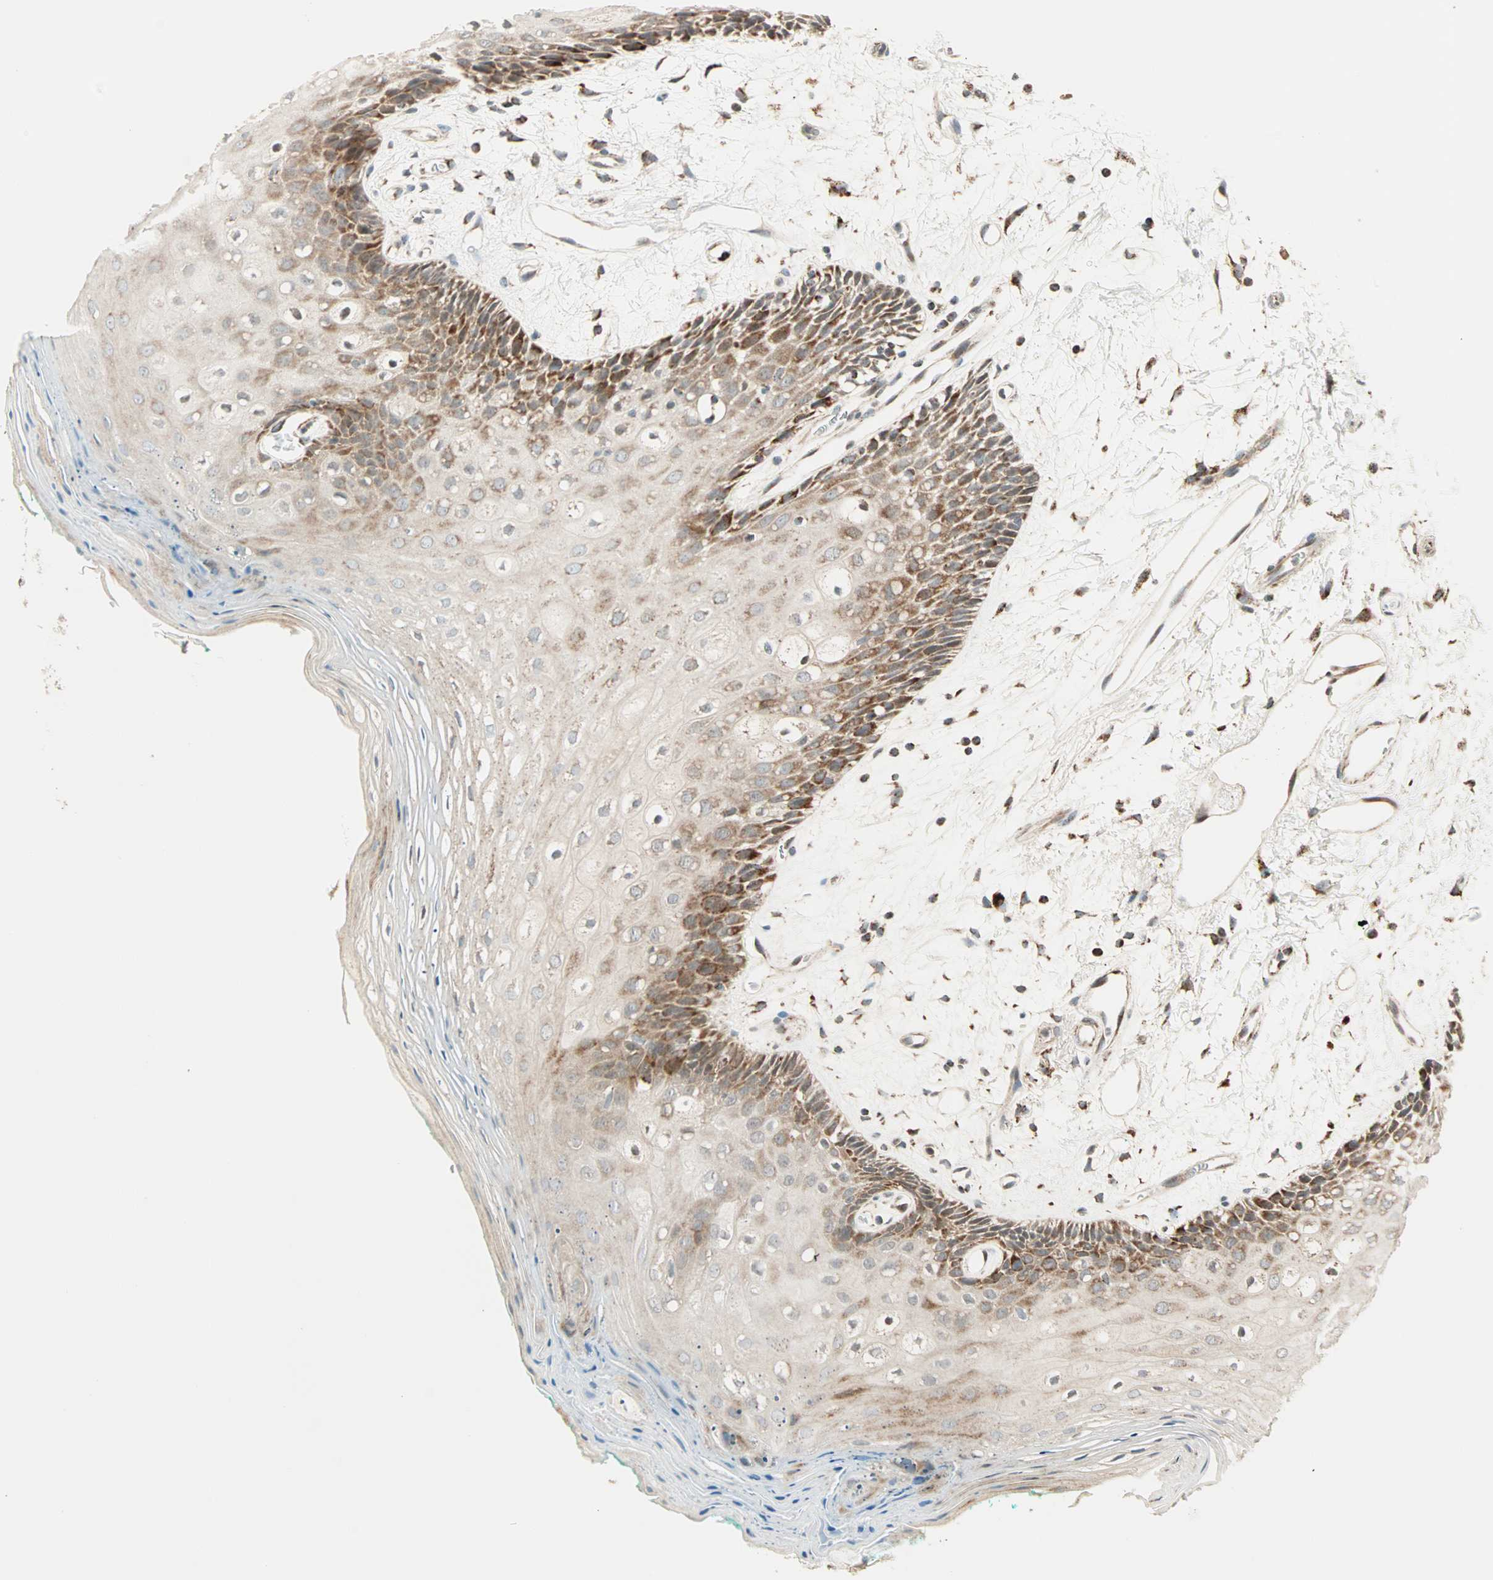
{"staining": {"intensity": "moderate", "quantity": "25%-75%", "location": "cytoplasmic/membranous"}, "tissue": "oral mucosa", "cell_type": "Squamous epithelial cells", "image_type": "normal", "snomed": [{"axis": "morphology", "description": "Normal tissue, NOS"}, {"axis": "topography", "description": "Skeletal muscle"}, {"axis": "topography", "description": "Oral tissue"}, {"axis": "topography", "description": "Peripheral nerve tissue"}], "caption": "Oral mucosa stained with DAB (3,3'-diaminobenzidine) immunohistochemistry (IHC) displays medium levels of moderate cytoplasmic/membranous positivity in about 25%-75% of squamous epithelial cells. (DAB (3,3'-diaminobenzidine) = brown stain, brightfield microscopy at high magnification).", "gene": "SPRY4", "patient": {"sex": "female", "age": 84}}